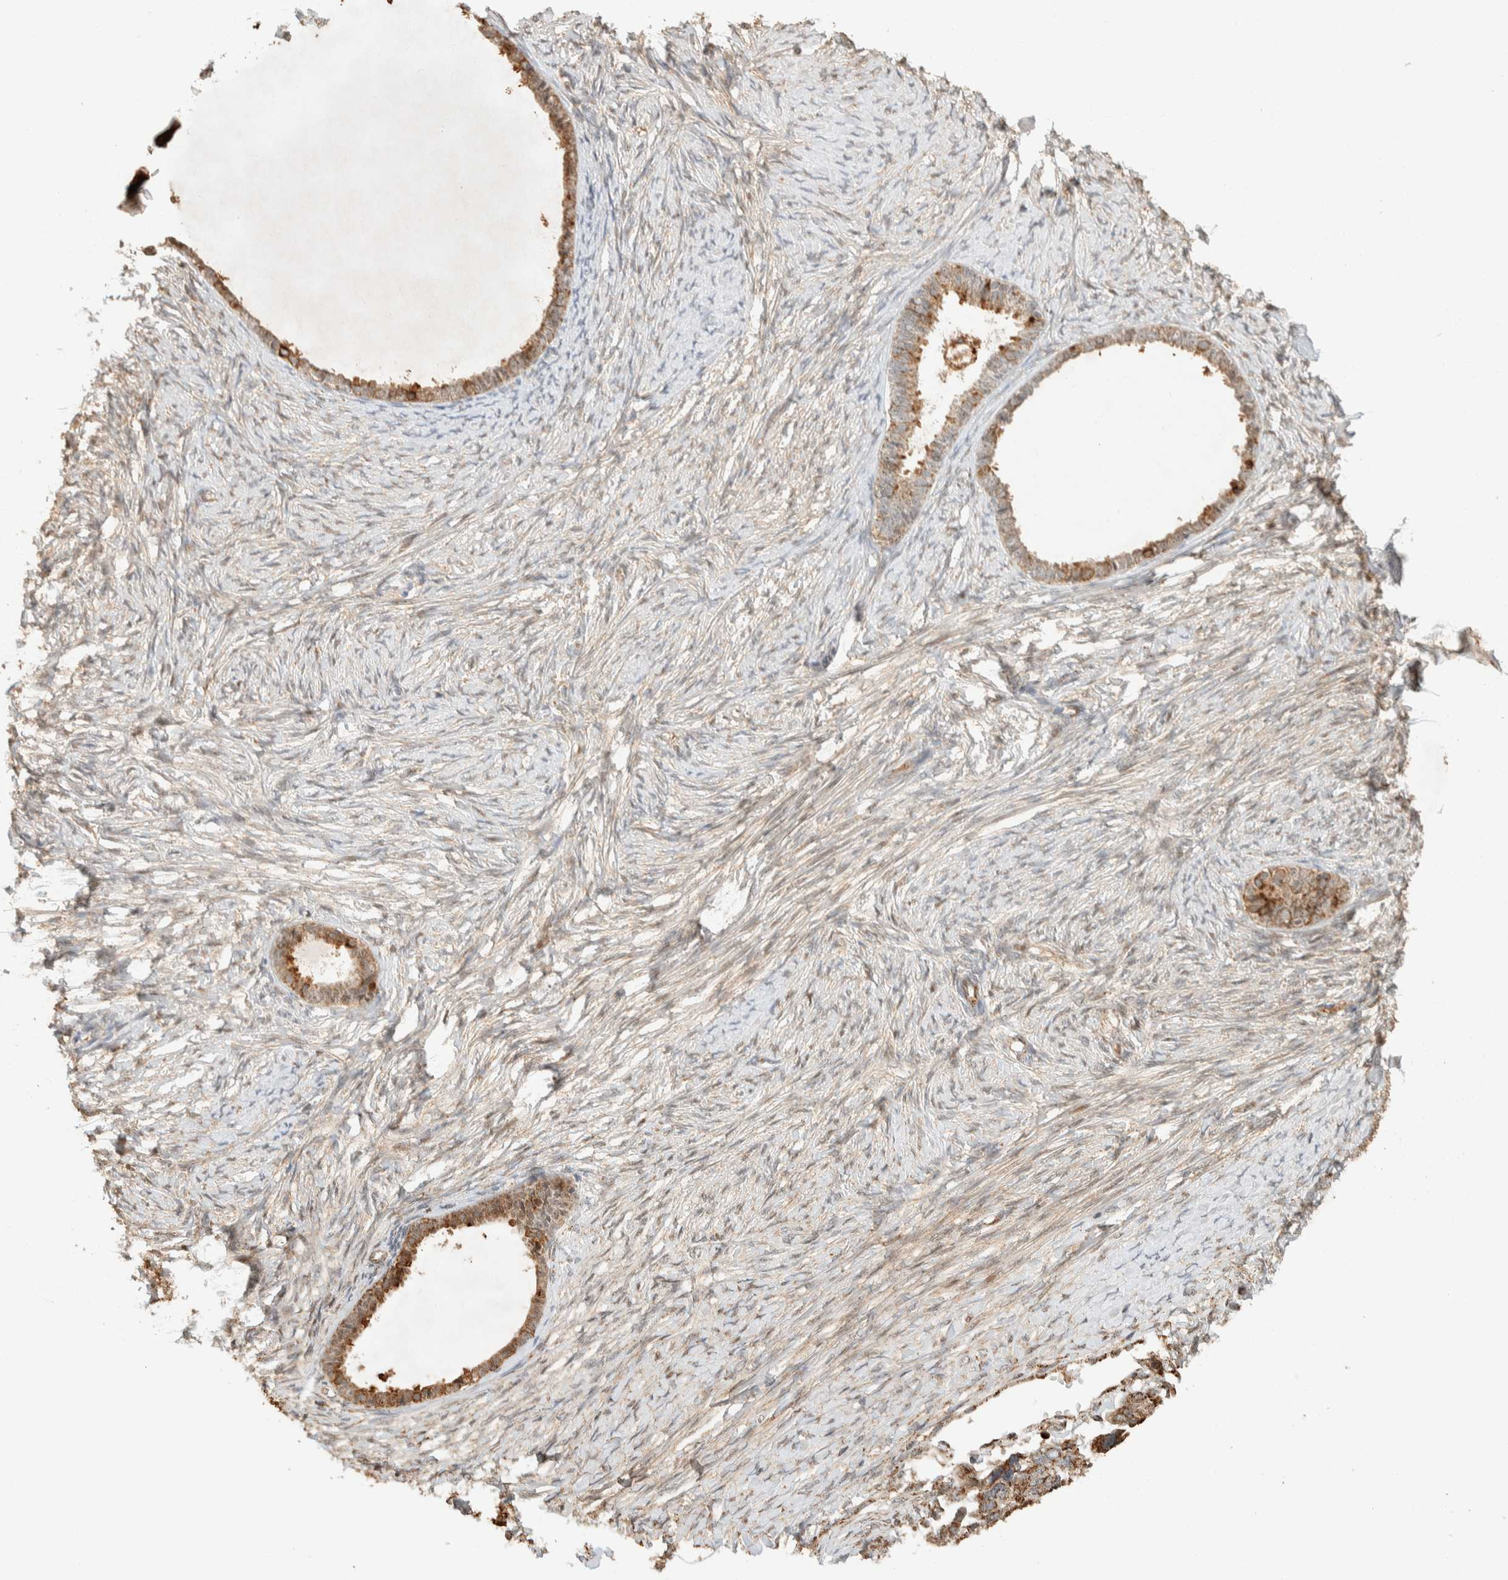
{"staining": {"intensity": "moderate", "quantity": ">75%", "location": "cytoplasmic/membranous"}, "tissue": "ovarian cancer", "cell_type": "Tumor cells", "image_type": "cancer", "snomed": [{"axis": "morphology", "description": "Cystadenocarcinoma, serous, NOS"}, {"axis": "topography", "description": "Ovary"}], "caption": "Immunohistochemical staining of ovarian cancer (serous cystadenocarcinoma) shows moderate cytoplasmic/membranous protein staining in about >75% of tumor cells.", "gene": "KIF9", "patient": {"sex": "female", "age": 79}}